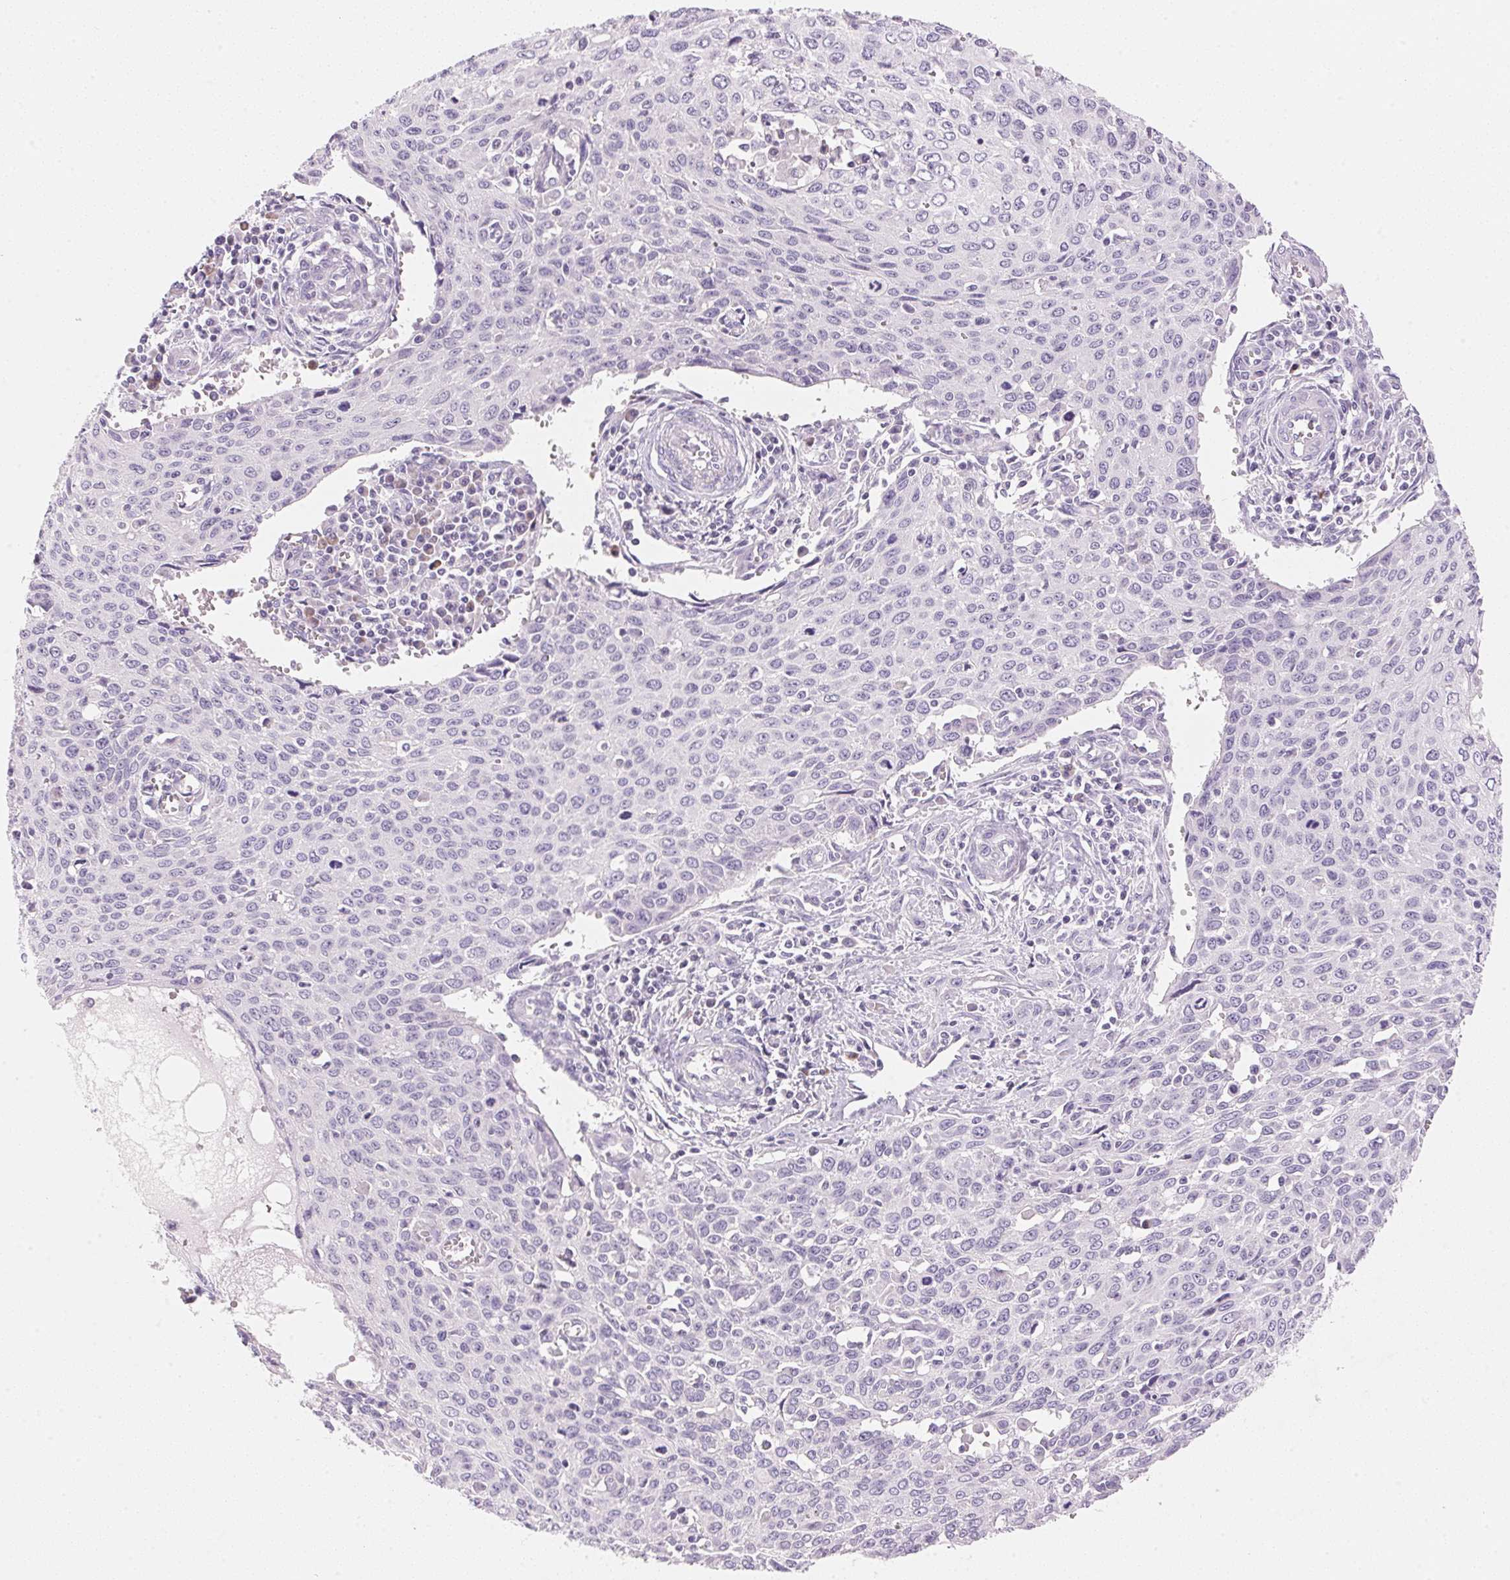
{"staining": {"intensity": "negative", "quantity": "none", "location": "none"}, "tissue": "cervical cancer", "cell_type": "Tumor cells", "image_type": "cancer", "snomed": [{"axis": "morphology", "description": "Squamous cell carcinoma, NOS"}, {"axis": "topography", "description": "Cervix"}], "caption": "A high-resolution histopathology image shows immunohistochemistry staining of squamous cell carcinoma (cervical), which exhibits no significant staining in tumor cells.", "gene": "CYP11B1", "patient": {"sex": "female", "age": 38}}